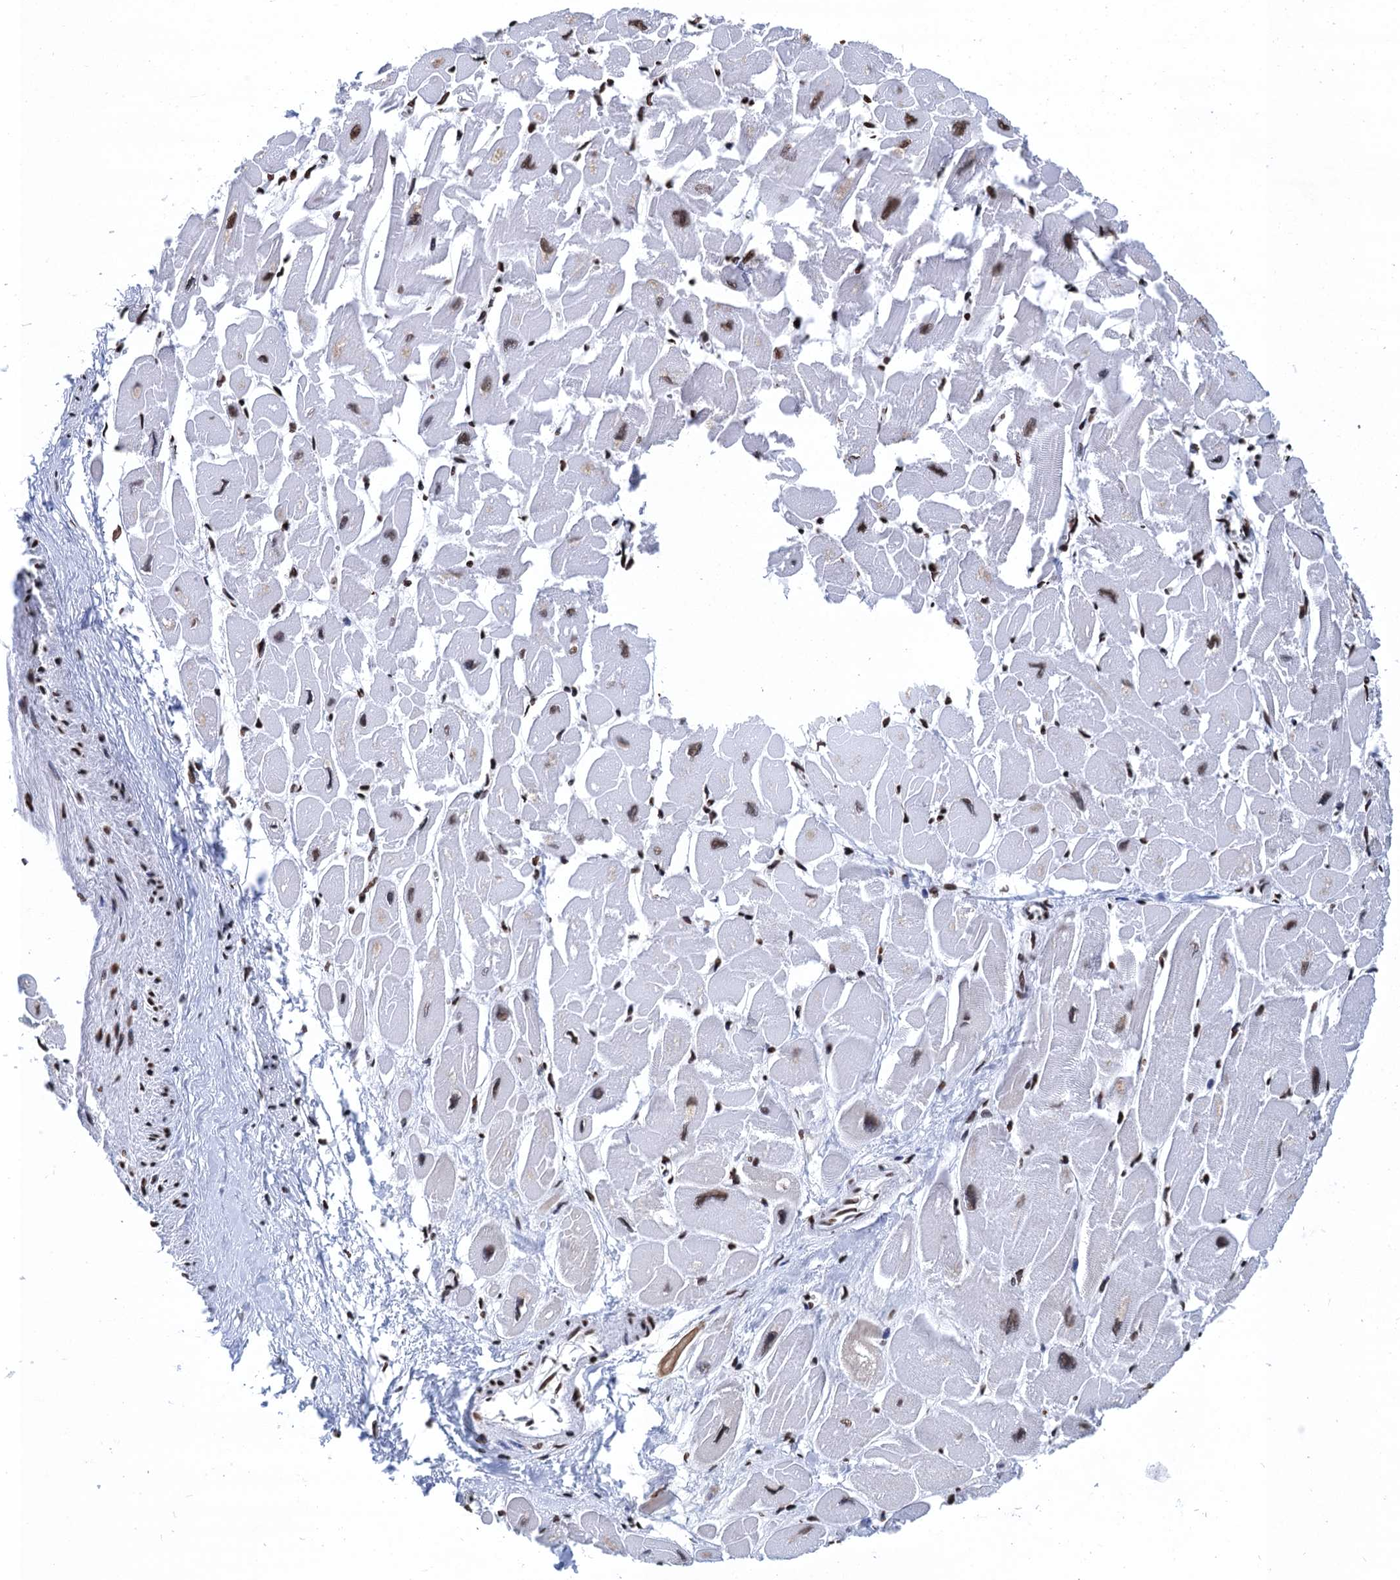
{"staining": {"intensity": "moderate", "quantity": ">75%", "location": "nuclear"}, "tissue": "heart muscle", "cell_type": "Cardiomyocytes", "image_type": "normal", "snomed": [{"axis": "morphology", "description": "Normal tissue, NOS"}, {"axis": "topography", "description": "Heart"}], "caption": "IHC photomicrograph of benign heart muscle stained for a protein (brown), which exhibits medium levels of moderate nuclear staining in about >75% of cardiomyocytes.", "gene": "UBA2", "patient": {"sex": "male", "age": 54}}